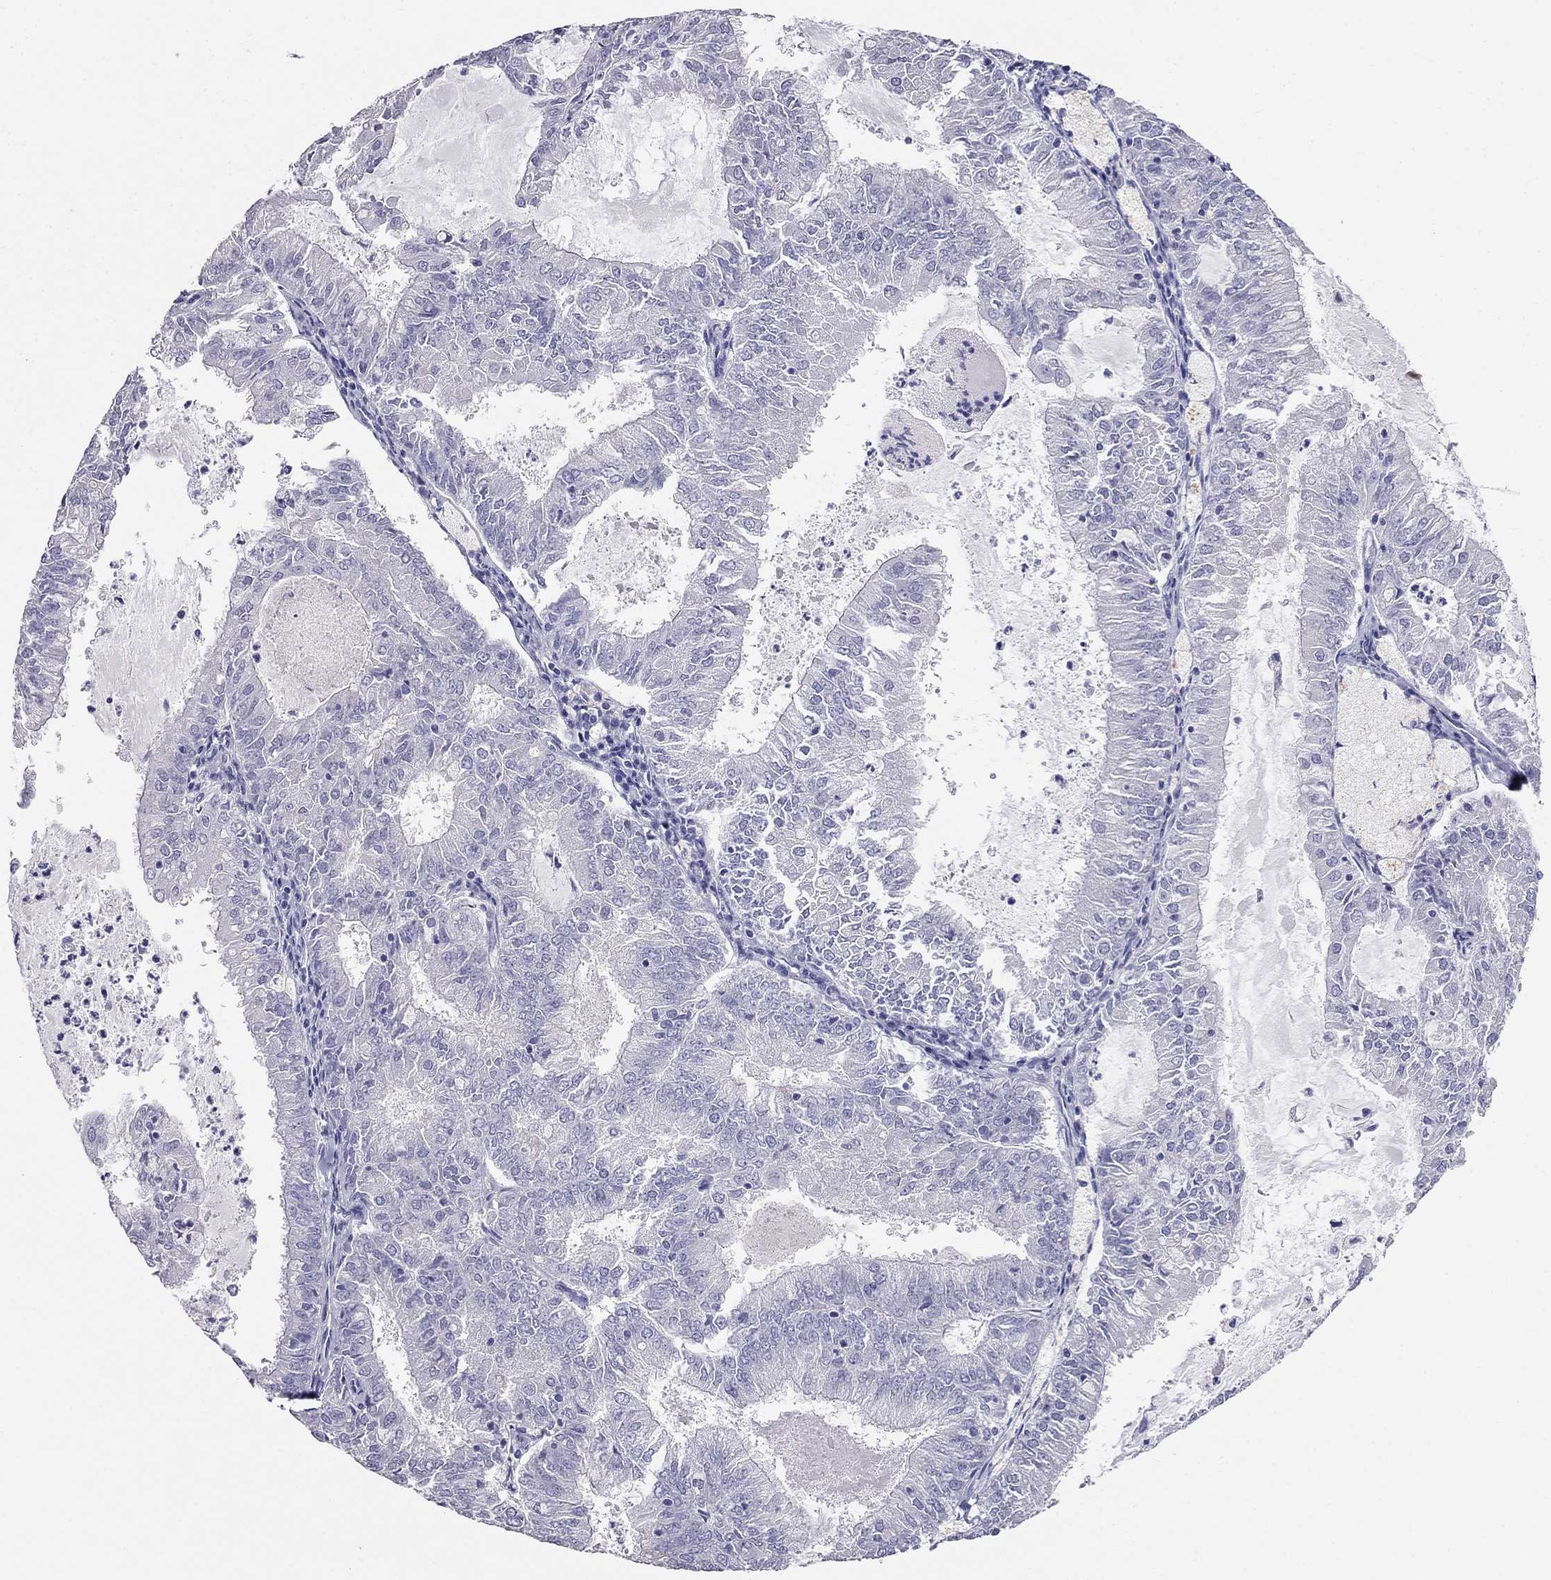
{"staining": {"intensity": "negative", "quantity": "none", "location": "none"}, "tissue": "endometrial cancer", "cell_type": "Tumor cells", "image_type": "cancer", "snomed": [{"axis": "morphology", "description": "Adenocarcinoma, NOS"}, {"axis": "topography", "description": "Endometrium"}], "caption": "DAB immunohistochemical staining of human adenocarcinoma (endometrial) shows no significant staining in tumor cells.", "gene": "LY6H", "patient": {"sex": "female", "age": 57}}